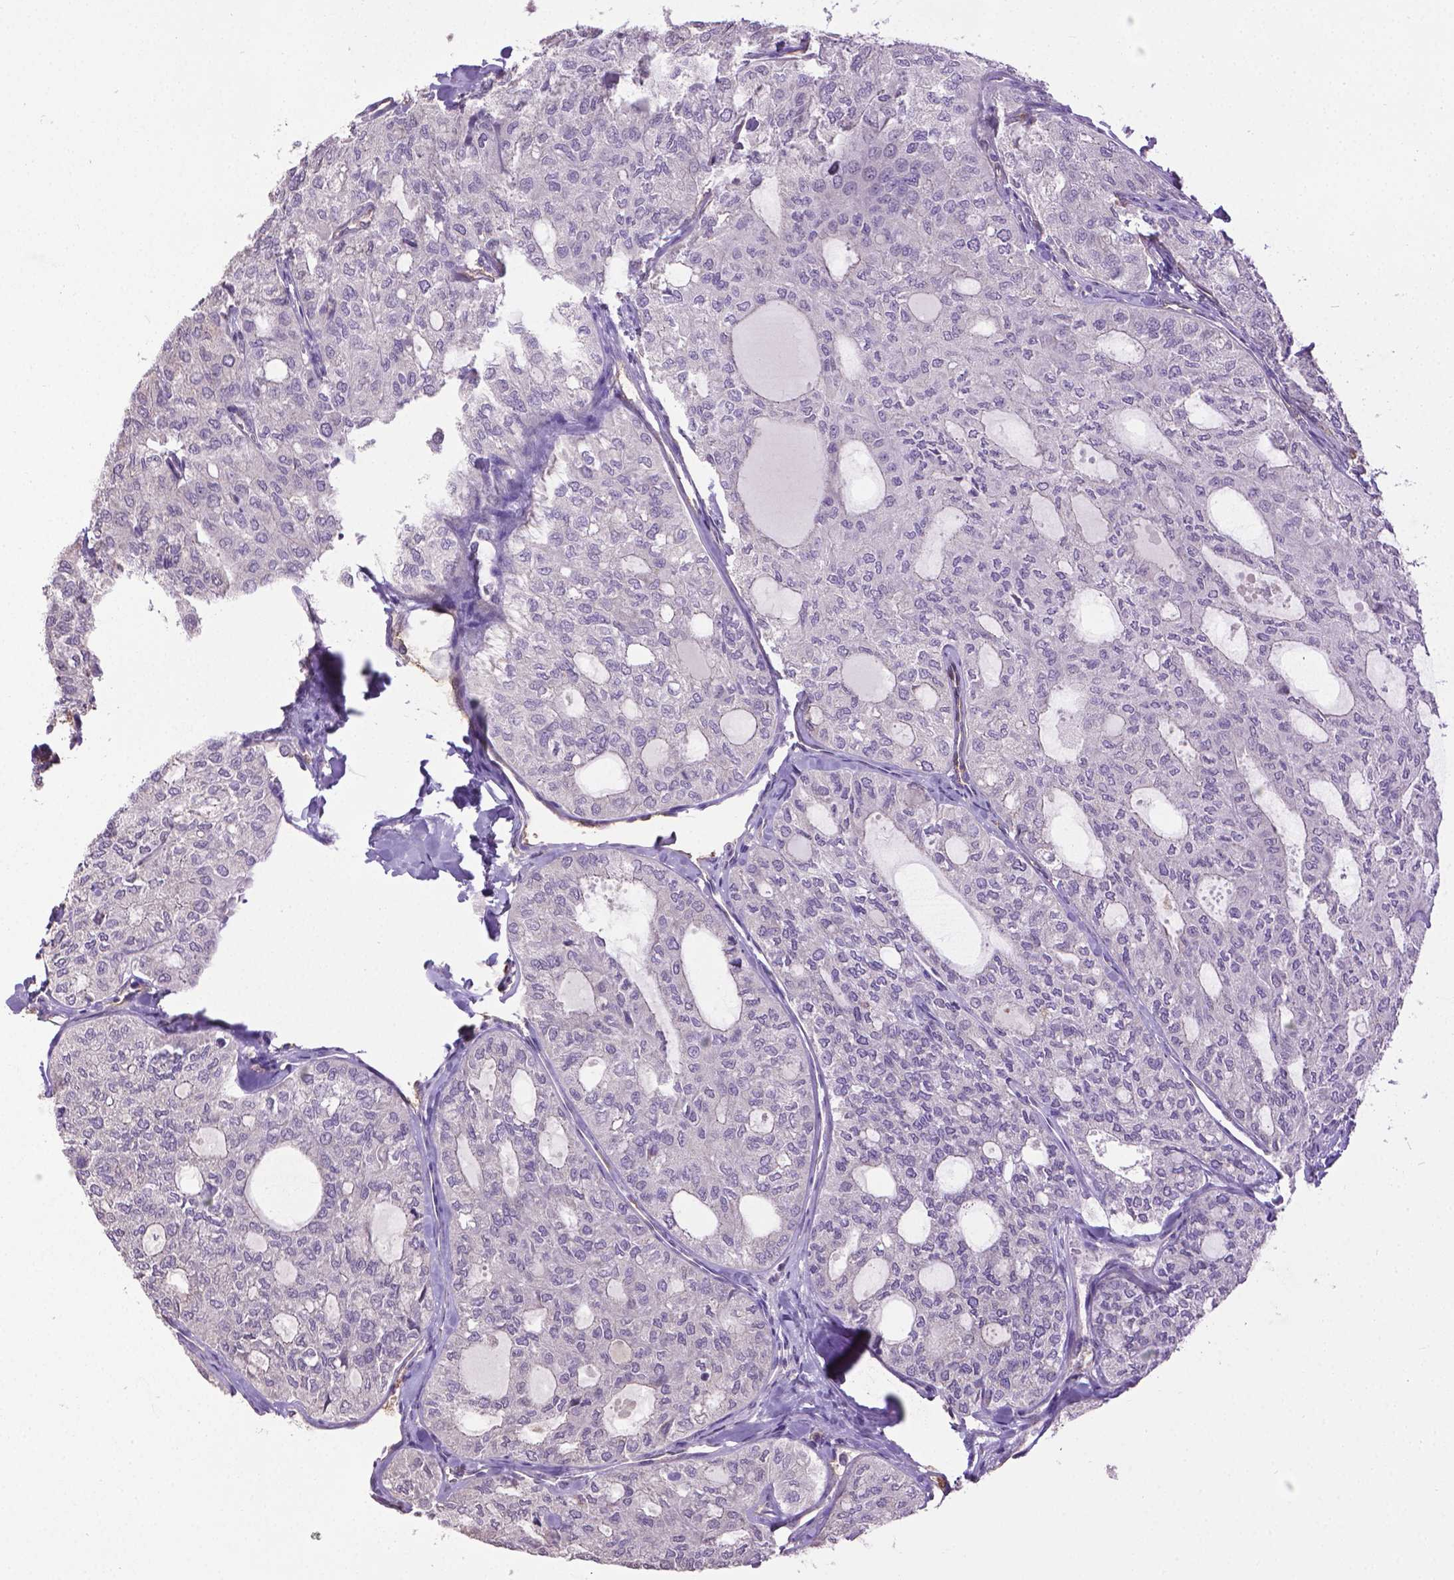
{"staining": {"intensity": "negative", "quantity": "none", "location": "none"}, "tissue": "thyroid cancer", "cell_type": "Tumor cells", "image_type": "cancer", "snomed": [{"axis": "morphology", "description": "Follicular adenoma carcinoma, NOS"}, {"axis": "topography", "description": "Thyroid gland"}], "caption": "Immunohistochemical staining of human follicular adenoma carcinoma (thyroid) shows no significant positivity in tumor cells.", "gene": "CPM", "patient": {"sex": "male", "age": 75}}